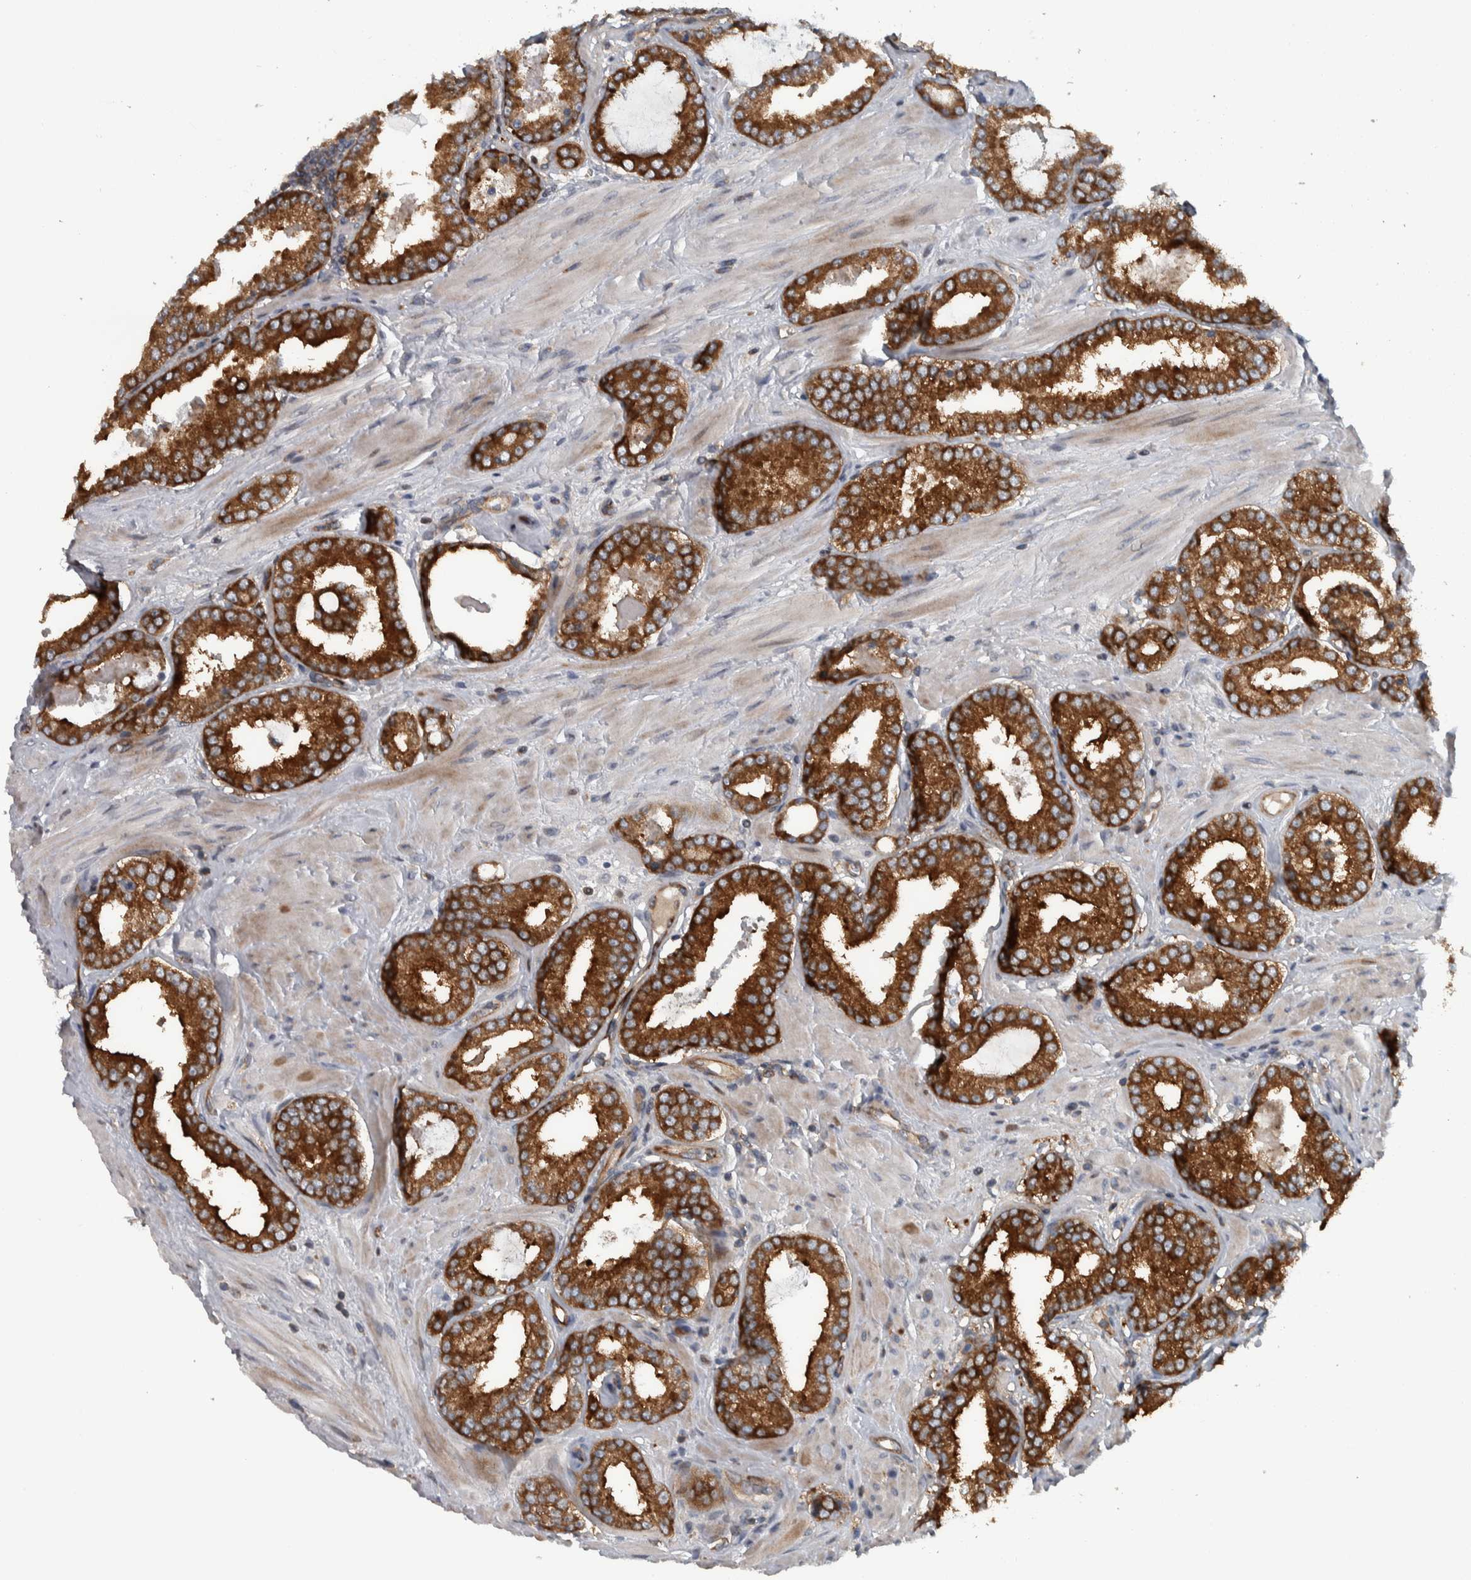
{"staining": {"intensity": "strong", "quantity": ">75%", "location": "cytoplasmic/membranous"}, "tissue": "prostate cancer", "cell_type": "Tumor cells", "image_type": "cancer", "snomed": [{"axis": "morphology", "description": "Adenocarcinoma, Low grade"}, {"axis": "topography", "description": "Prostate"}], "caption": "The immunohistochemical stain labels strong cytoplasmic/membranous positivity in tumor cells of low-grade adenocarcinoma (prostate) tissue.", "gene": "BAIAP2L1", "patient": {"sex": "male", "age": 62}}